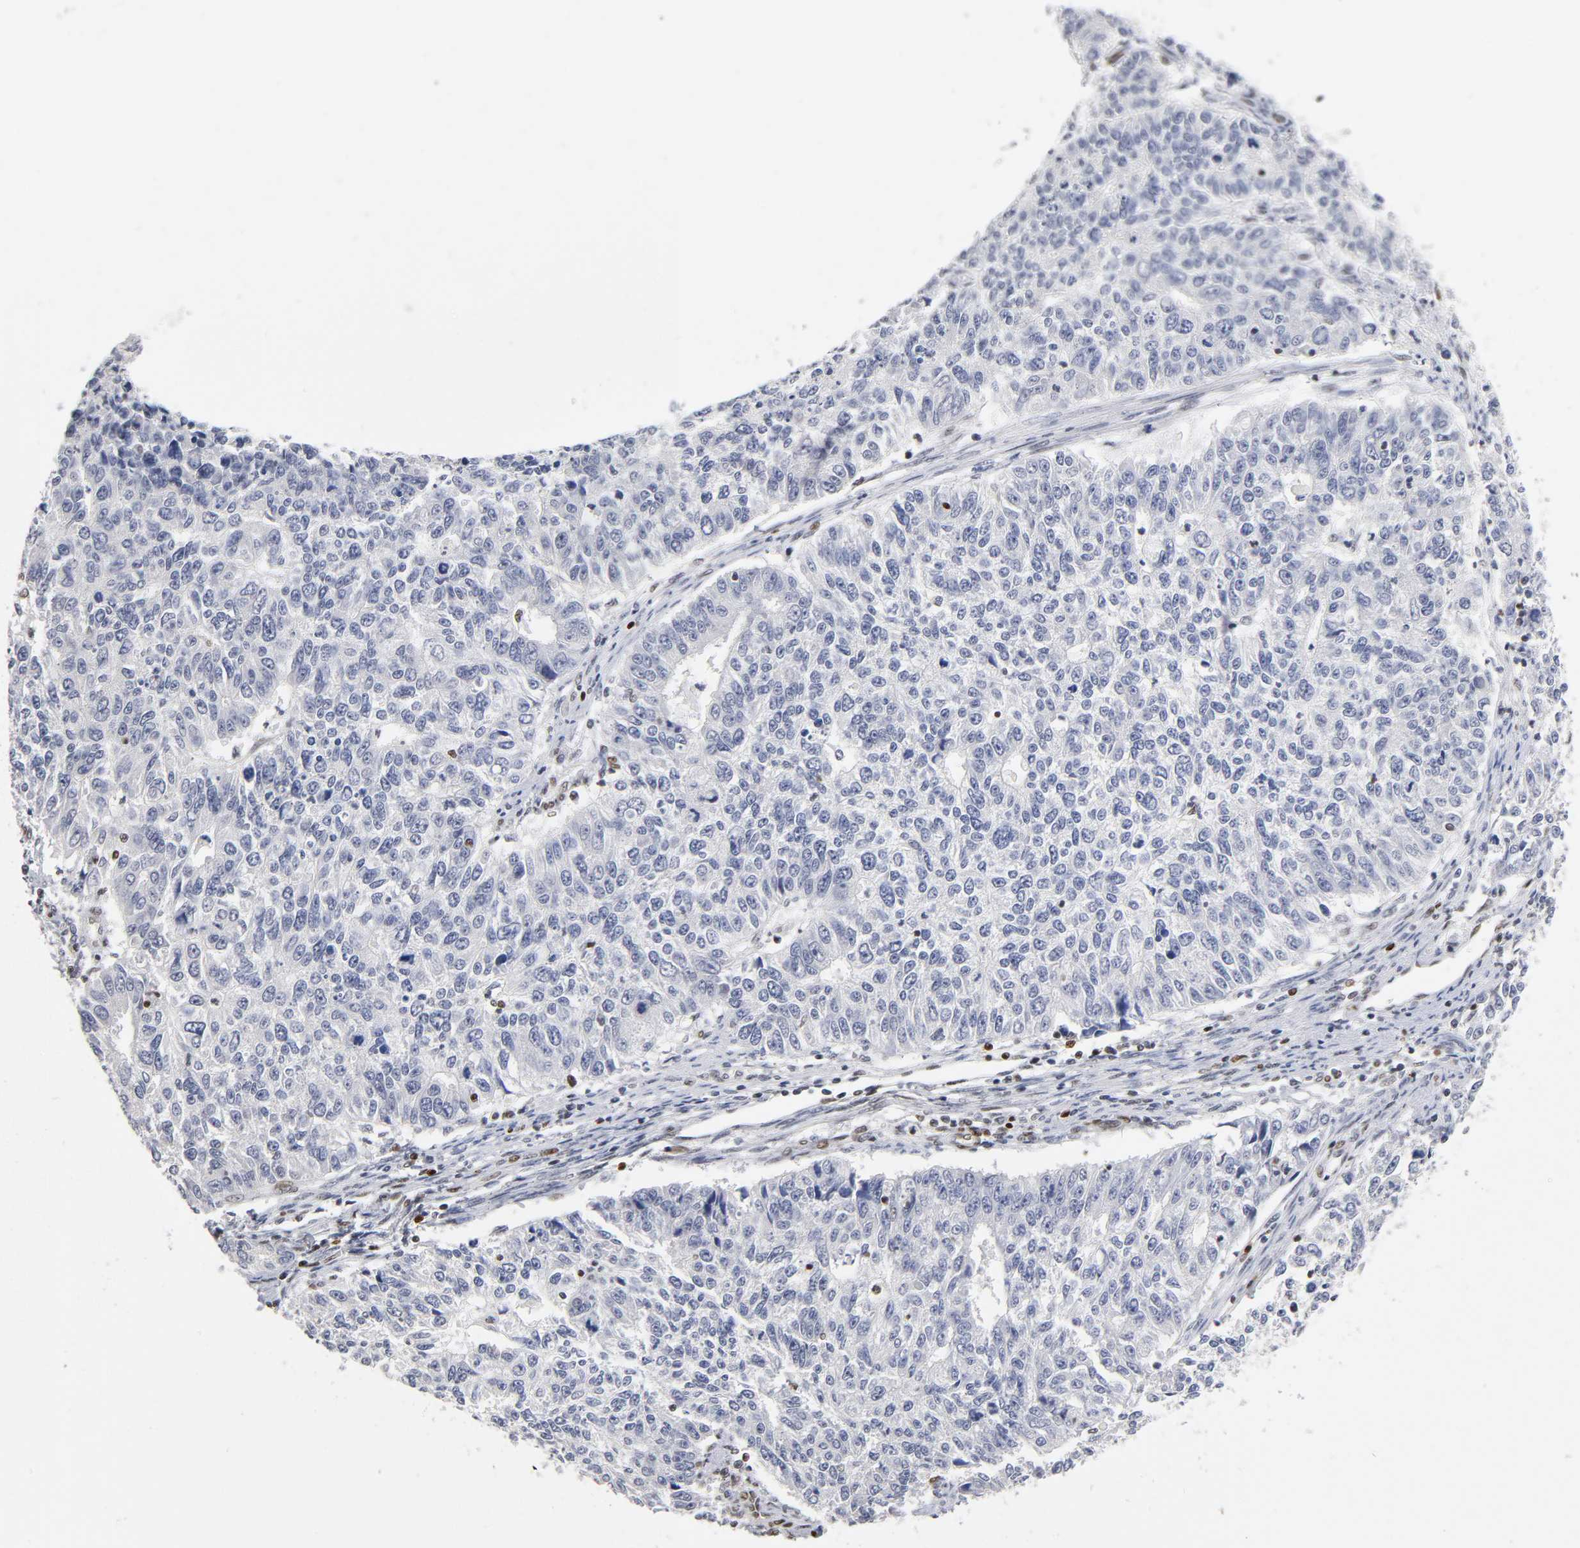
{"staining": {"intensity": "negative", "quantity": "none", "location": "none"}, "tissue": "endometrial cancer", "cell_type": "Tumor cells", "image_type": "cancer", "snomed": [{"axis": "morphology", "description": "Adenocarcinoma, NOS"}, {"axis": "topography", "description": "Endometrium"}], "caption": "The image shows no significant staining in tumor cells of endometrial adenocarcinoma.", "gene": "NR3C1", "patient": {"sex": "female", "age": 42}}